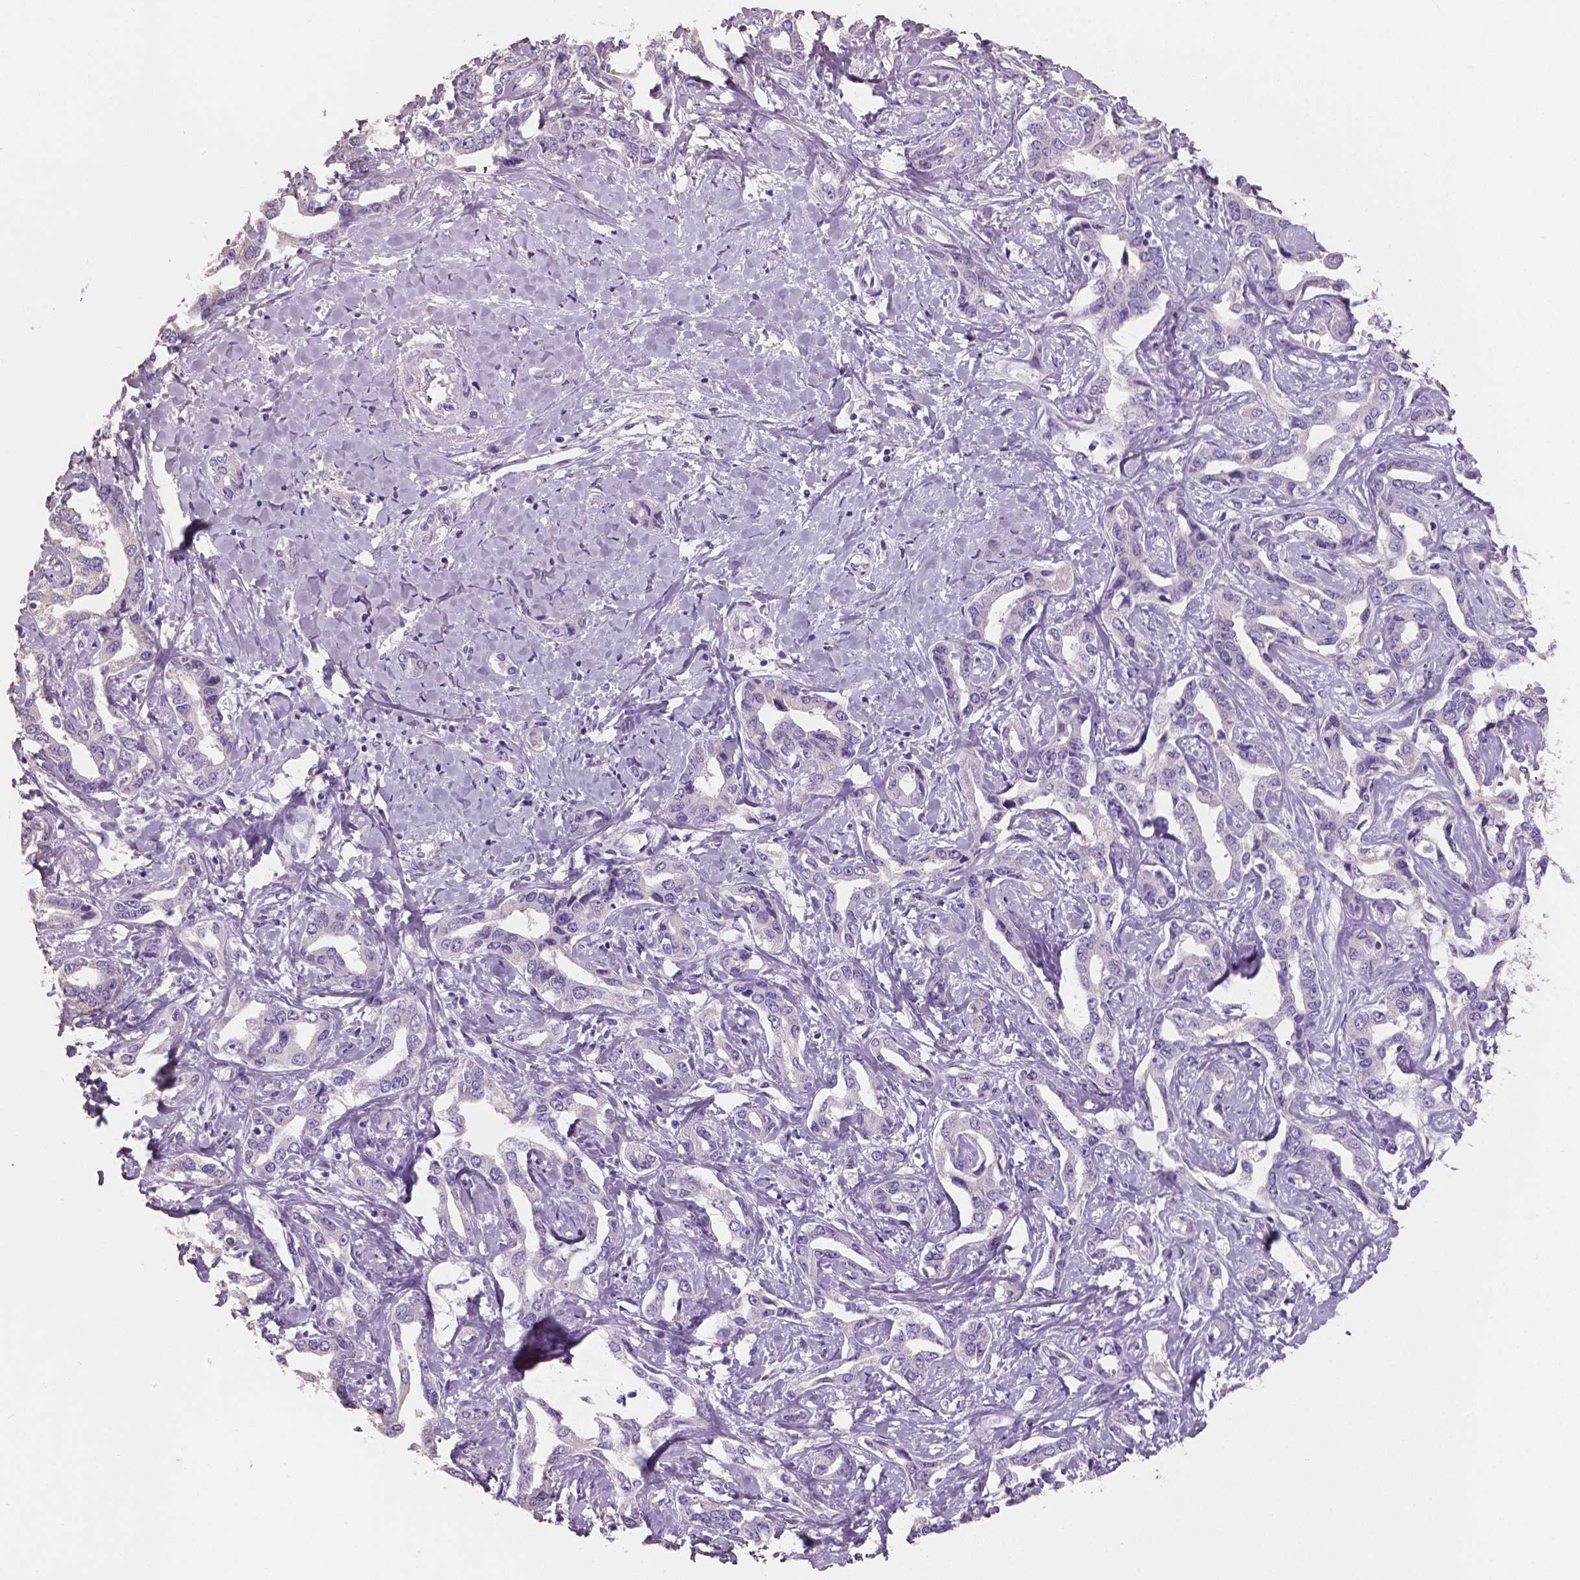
{"staining": {"intensity": "negative", "quantity": "none", "location": "none"}, "tissue": "liver cancer", "cell_type": "Tumor cells", "image_type": "cancer", "snomed": [{"axis": "morphology", "description": "Cholangiocarcinoma"}, {"axis": "topography", "description": "Liver"}], "caption": "Protein analysis of liver cancer (cholangiocarcinoma) demonstrates no significant staining in tumor cells.", "gene": "SBSN", "patient": {"sex": "male", "age": 59}}